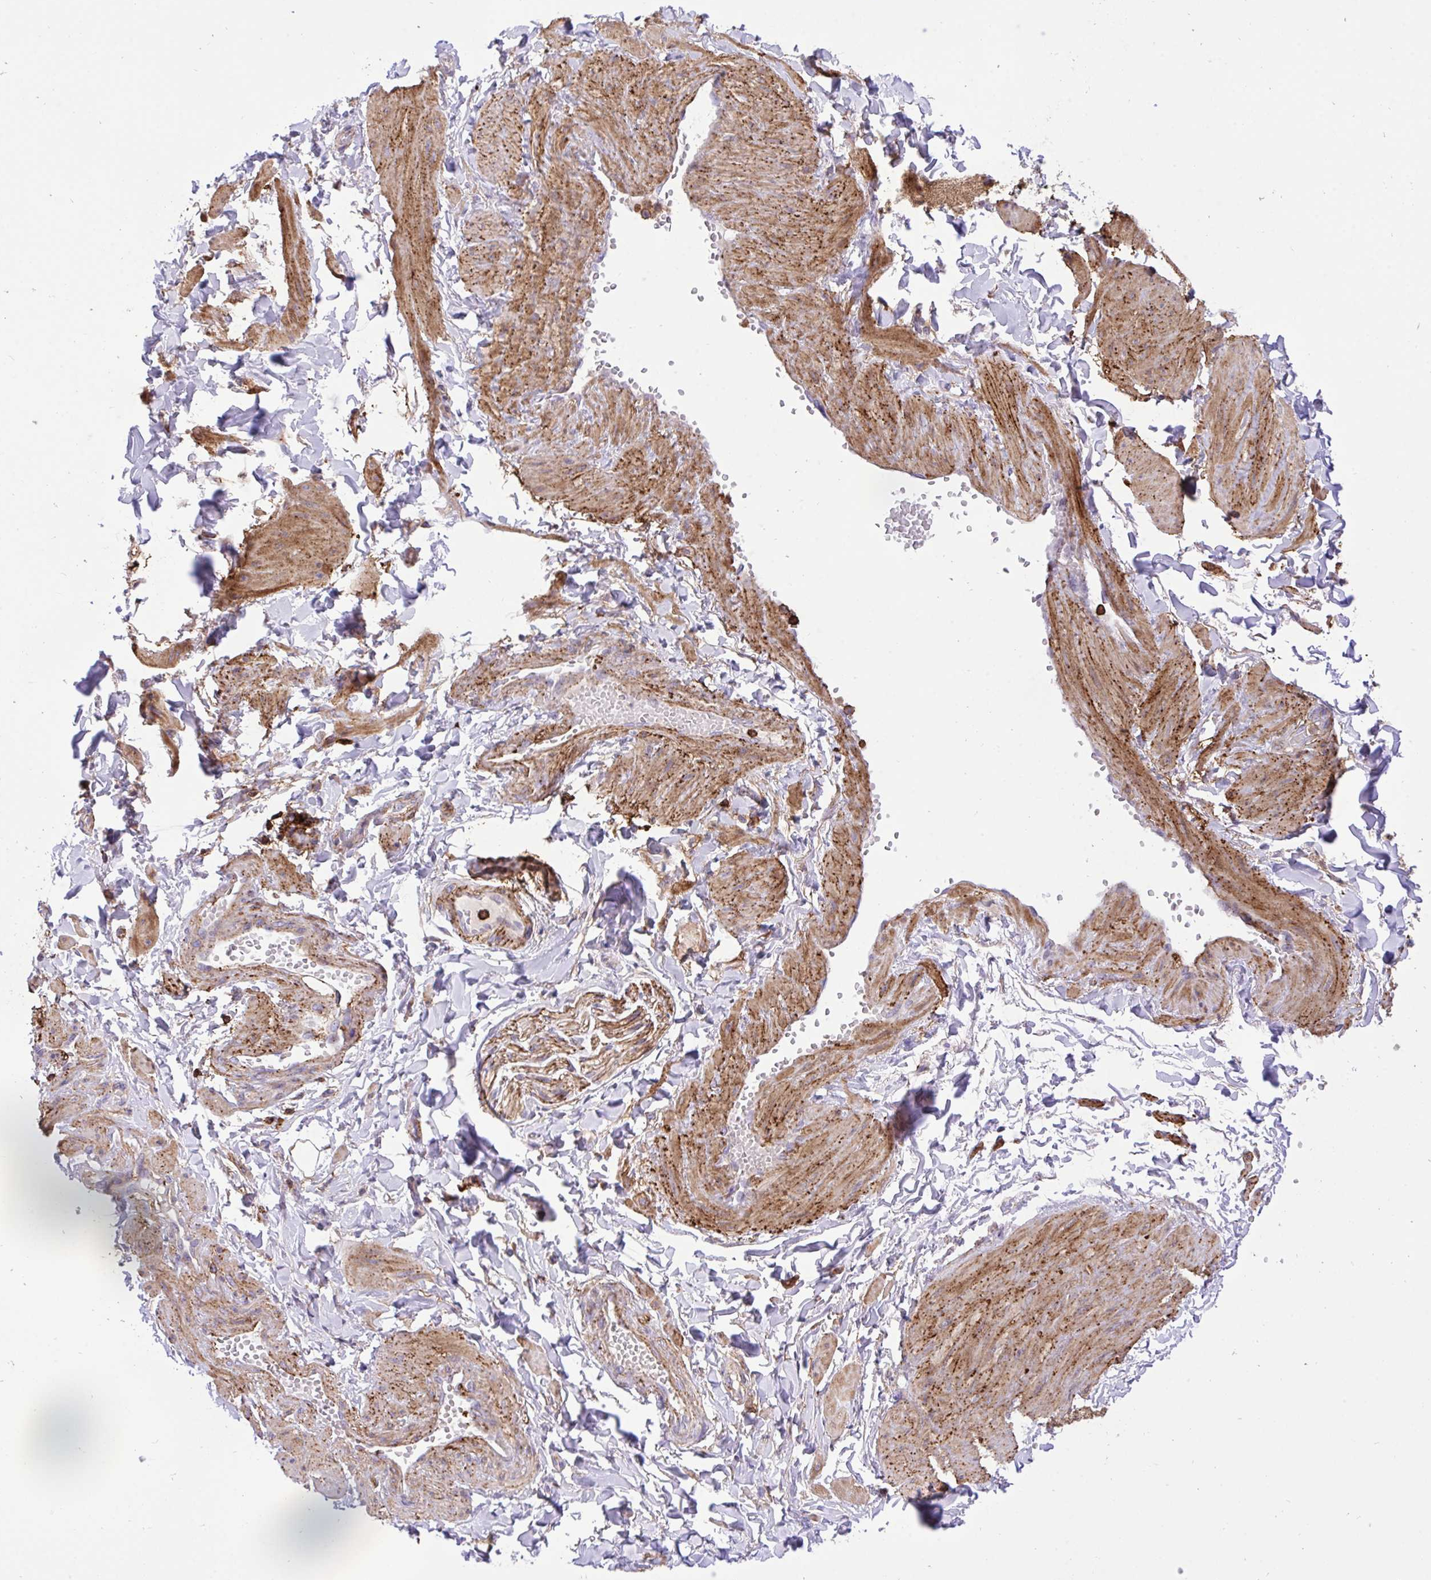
{"staining": {"intensity": "negative", "quantity": "none", "location": "none"}, "tissue": "adipose tissue", "cell_type": "Adipocytes", "image_type": "normal", "snomed": [{"axis": "morphology", "description": "Normal tissue, NOS"}, {"axis": "topography", "description": "Epididymis"}, {"axis": "topography", "description": "Peripheral nerve tissue"}], "caption": "There is no significant positivity in adipocytes of adipose tissue.", "gene": "ERI1", "patient": {"sex": "male", "age": 32}}